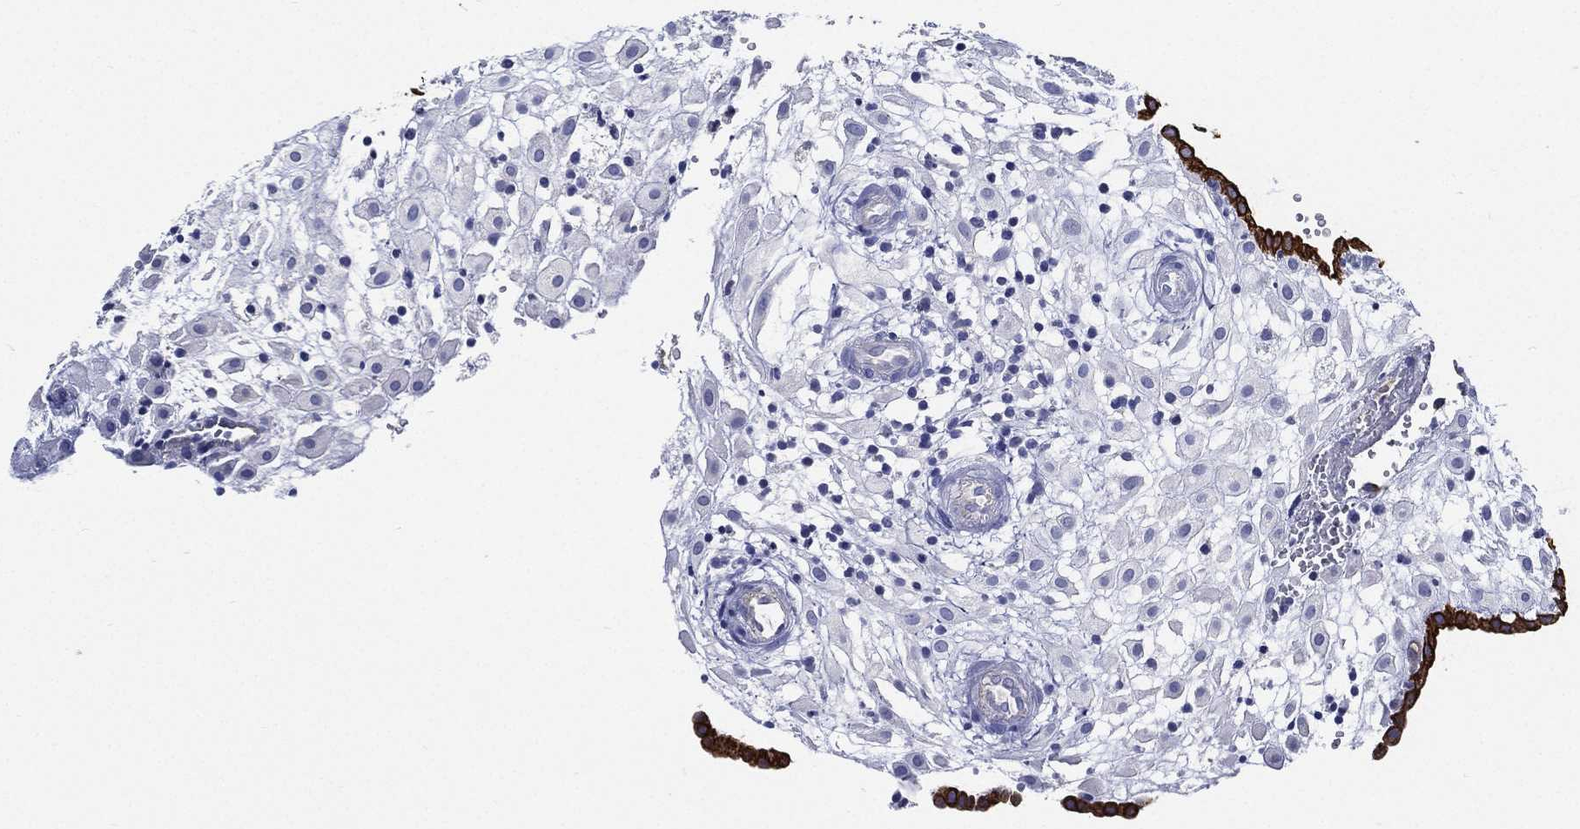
{"staining": {"intensity": "negative", "quantity": "none", "location": "none"}, "tissue": "placenta", "cell_type": "Decidual cells", "image_type": "normal", "snomed": [{"axis": "morphology", "description": "Normal tissue, NOS"}, {"axis": "topography", "description": "Placenta"}], "caption": "The immunohistochemistry (IHC) histopathology image has no significant staining in decidual cells of placenta.", "gene": "NEDD9", "patient": {"sex": "female", "age": 24}}